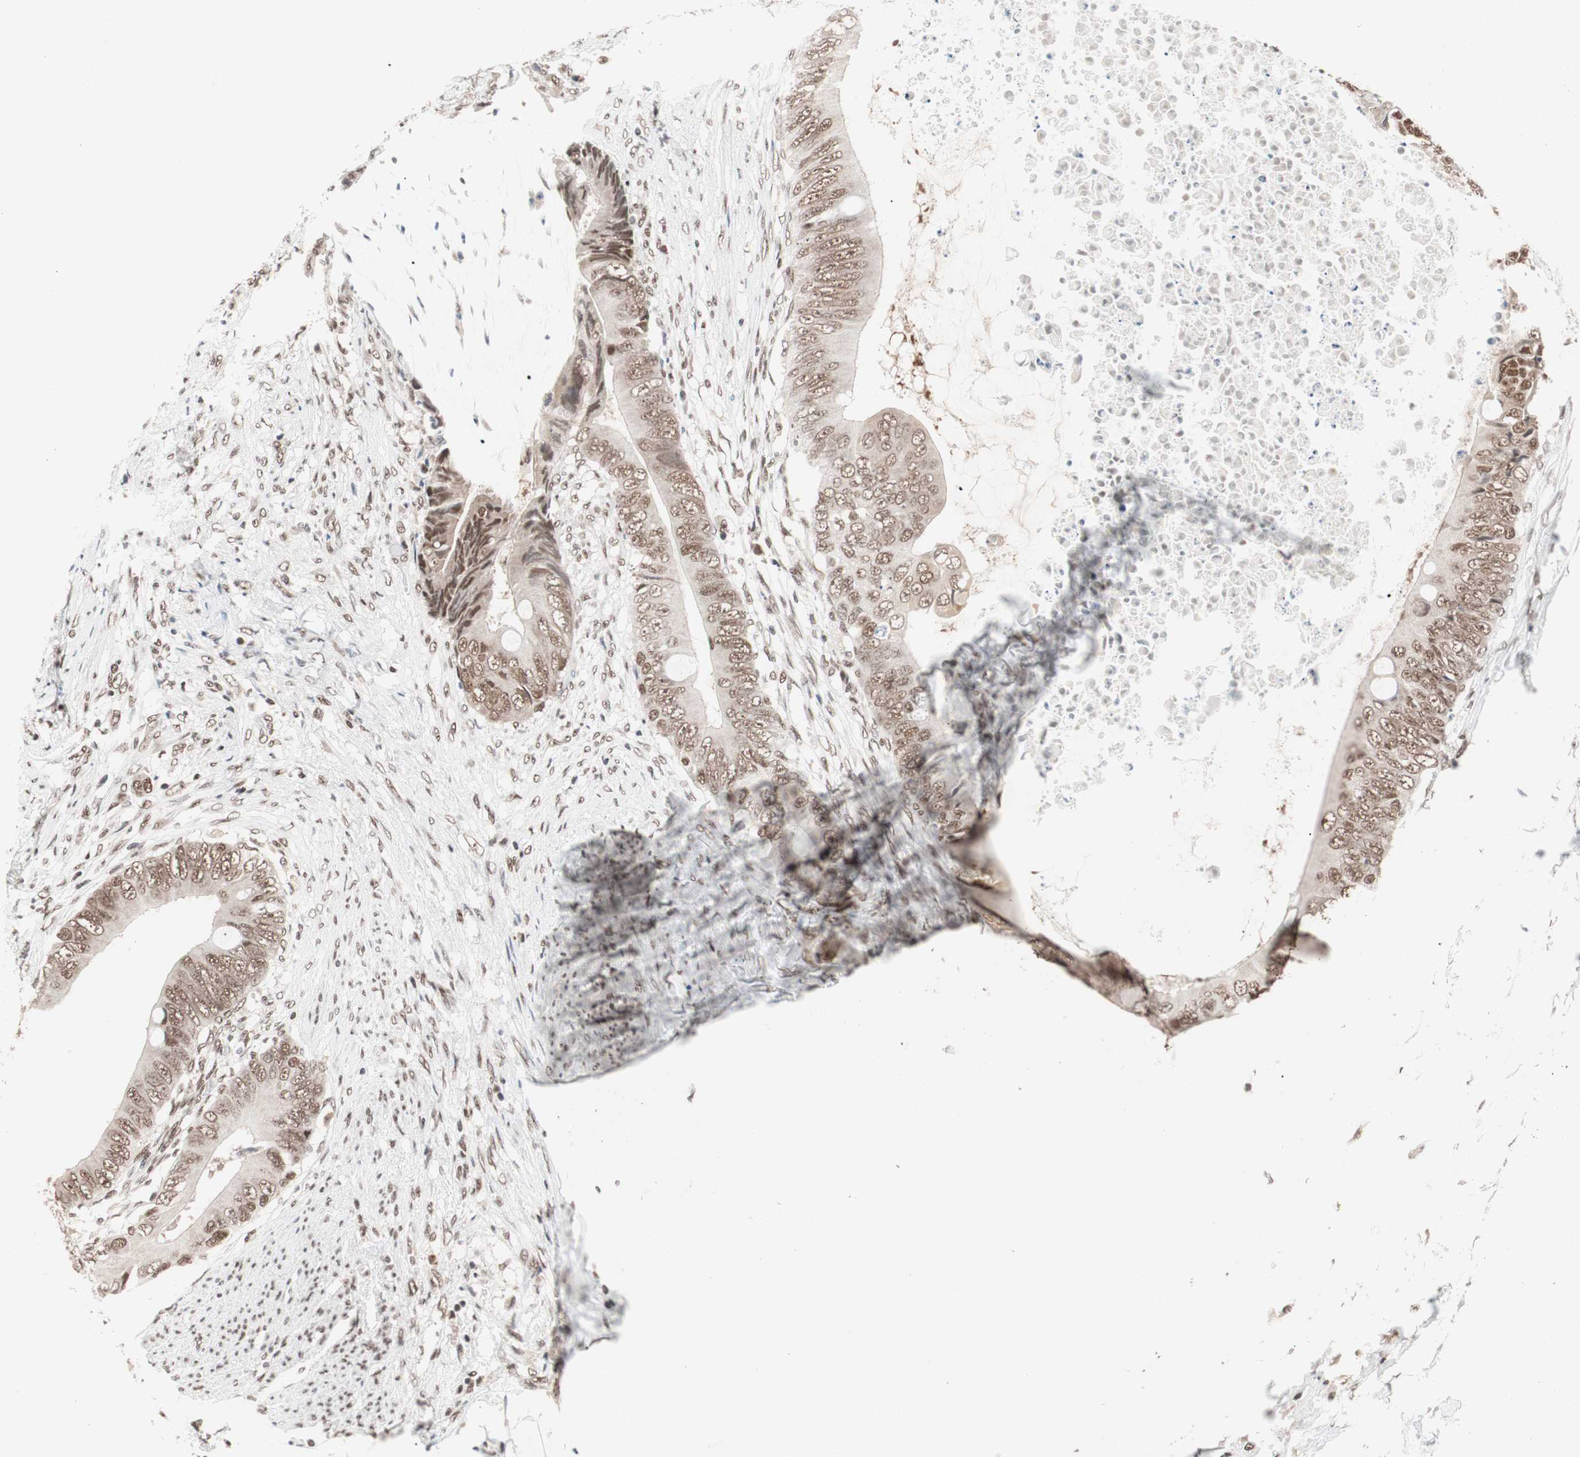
{"staining": {"intensity": "moderate", "quantity": ">75%", "location": "nuclear"}, "tissue": "colorectal cancer", "cell_type": "Tumor cells", "image_type": "cancer", "snomed": [{"axis": "morphology", "description": "Normal tissue, NOS"}, {"axis": "morphology", "description": "Adenocarcinoma, NOS"}, {"axis": "topography", "description": "Rectum"}, {"axis": "topography", "description": "Peripheral nerve tissue"}], "caption": "Moderate nuclear positivity is seen in approximately >75% of tumor cells in colorectal cancer.", "gene": "CHAMP1", "patient": {"sex": "female", "age": 77}}